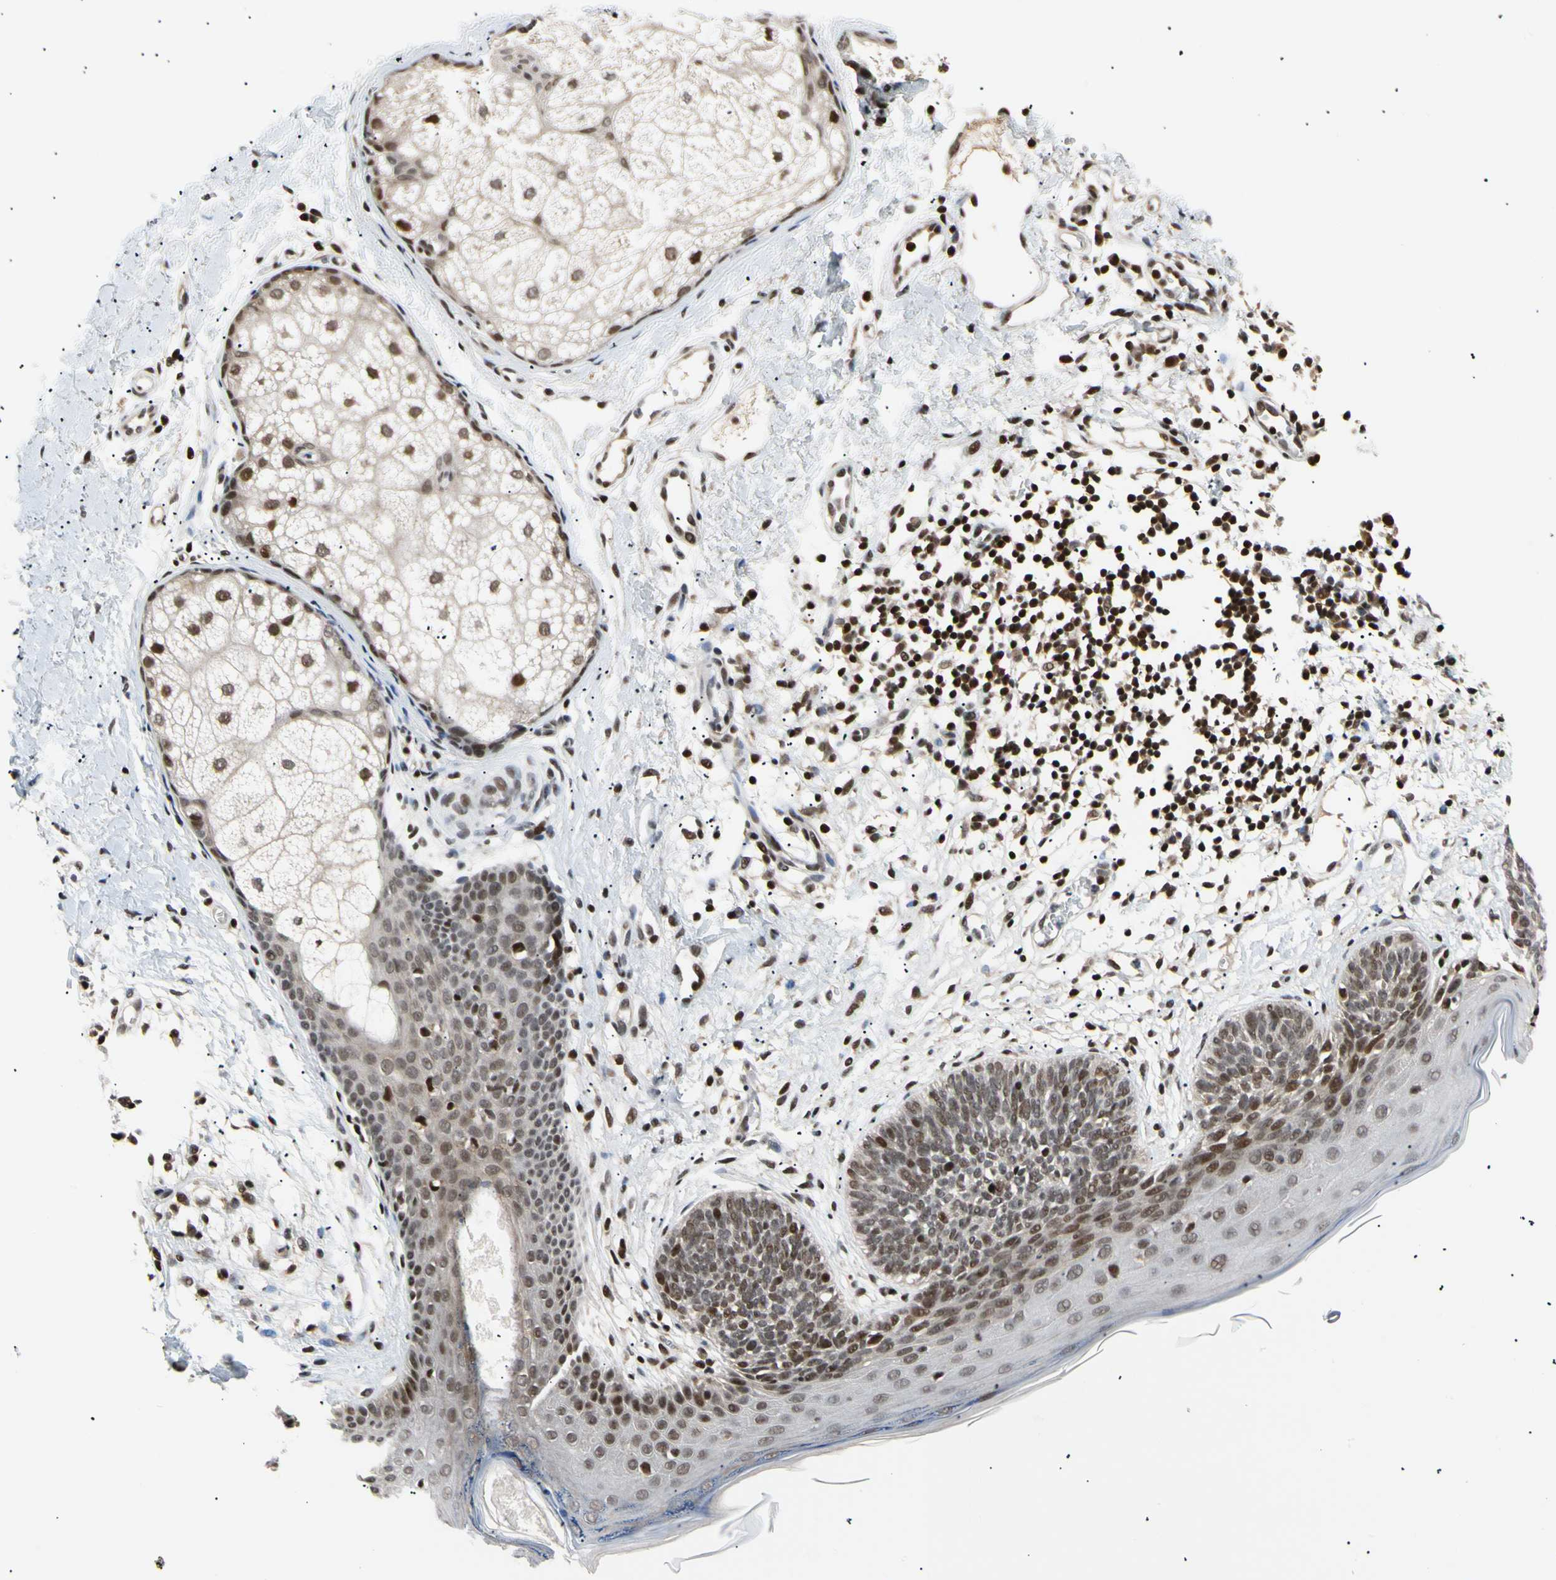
{"staining": {"intensity": "moderate", "quantity": ">75%", "location": "nuclear"}, "tissue": "skin cancer", "cell_type": "Tumor cells", "image_type": "cancer", "snomed": [{"axis": "morphology", "description": "Normal tissue, NOS"}, {"axis": "morphology", "description": "Basal cell carcinoma"}, {"axis": "topography", "description": "Skin"}], "caption": "Protein staining of skin cancer tissue shows moderate nuclear expression in approximately >75% of tumor cells.", "gene": "E2F1", "patient": {"sex": "male", "age": 71}}